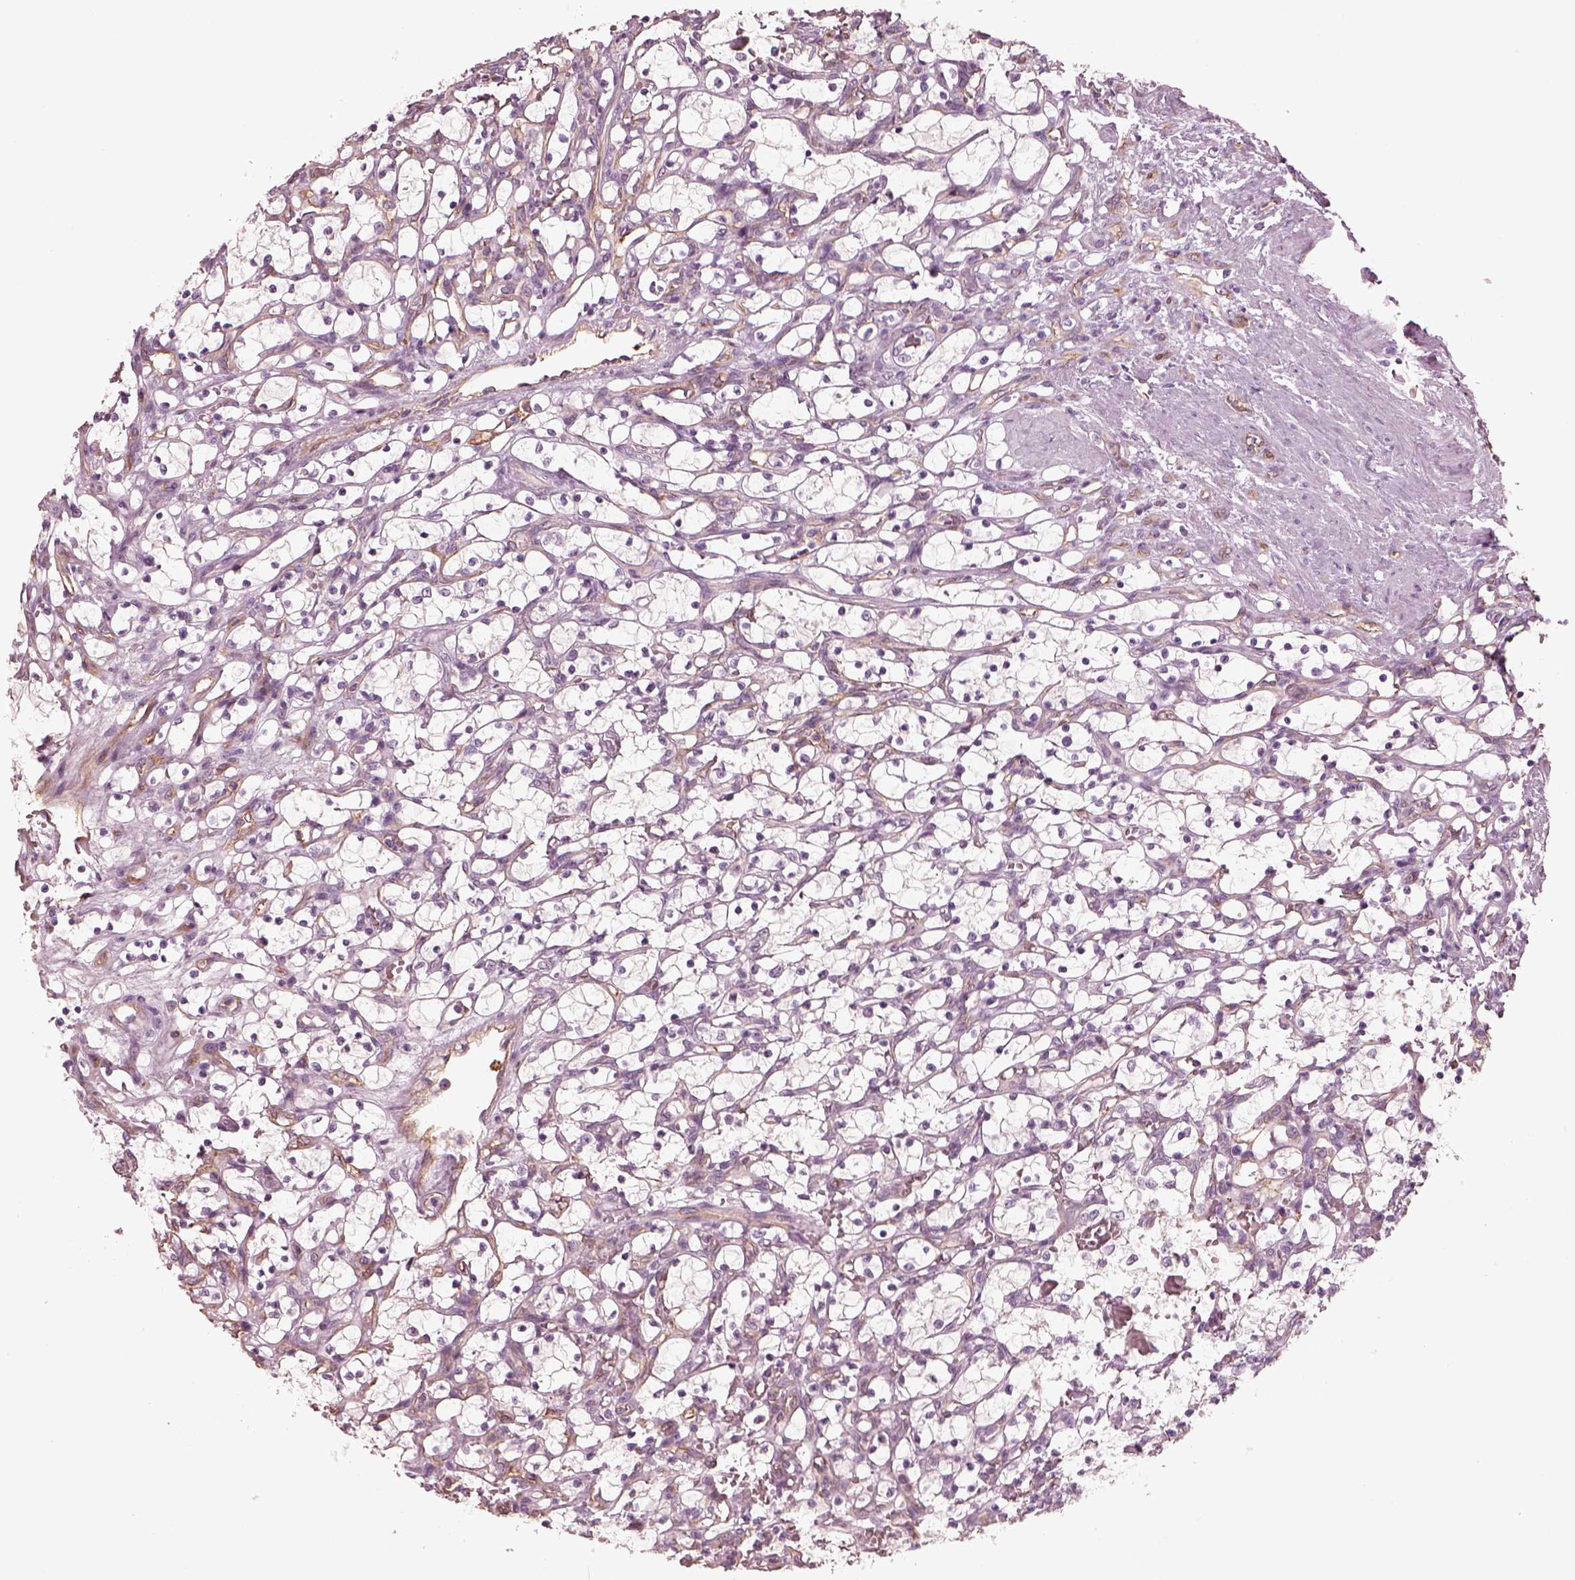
{"staining": {"intensity": "negative", "quantity": "none", "location": "none"}, "tissue": "renal cancer", "cell_type": "Tumor cells", "image_type": "cancer", "snomed": [{"axis": "morphology", "description": "Adenocarcinoma, NOS"}, {"axis": "topography", "description": "Kidney"}], "caption": "Immunohistochemical staining of human renal cancer exhibits no significant staining in tumor cells.", "gene": "EIF4E1B", "patient": {"sex": "female", "age": 69}}